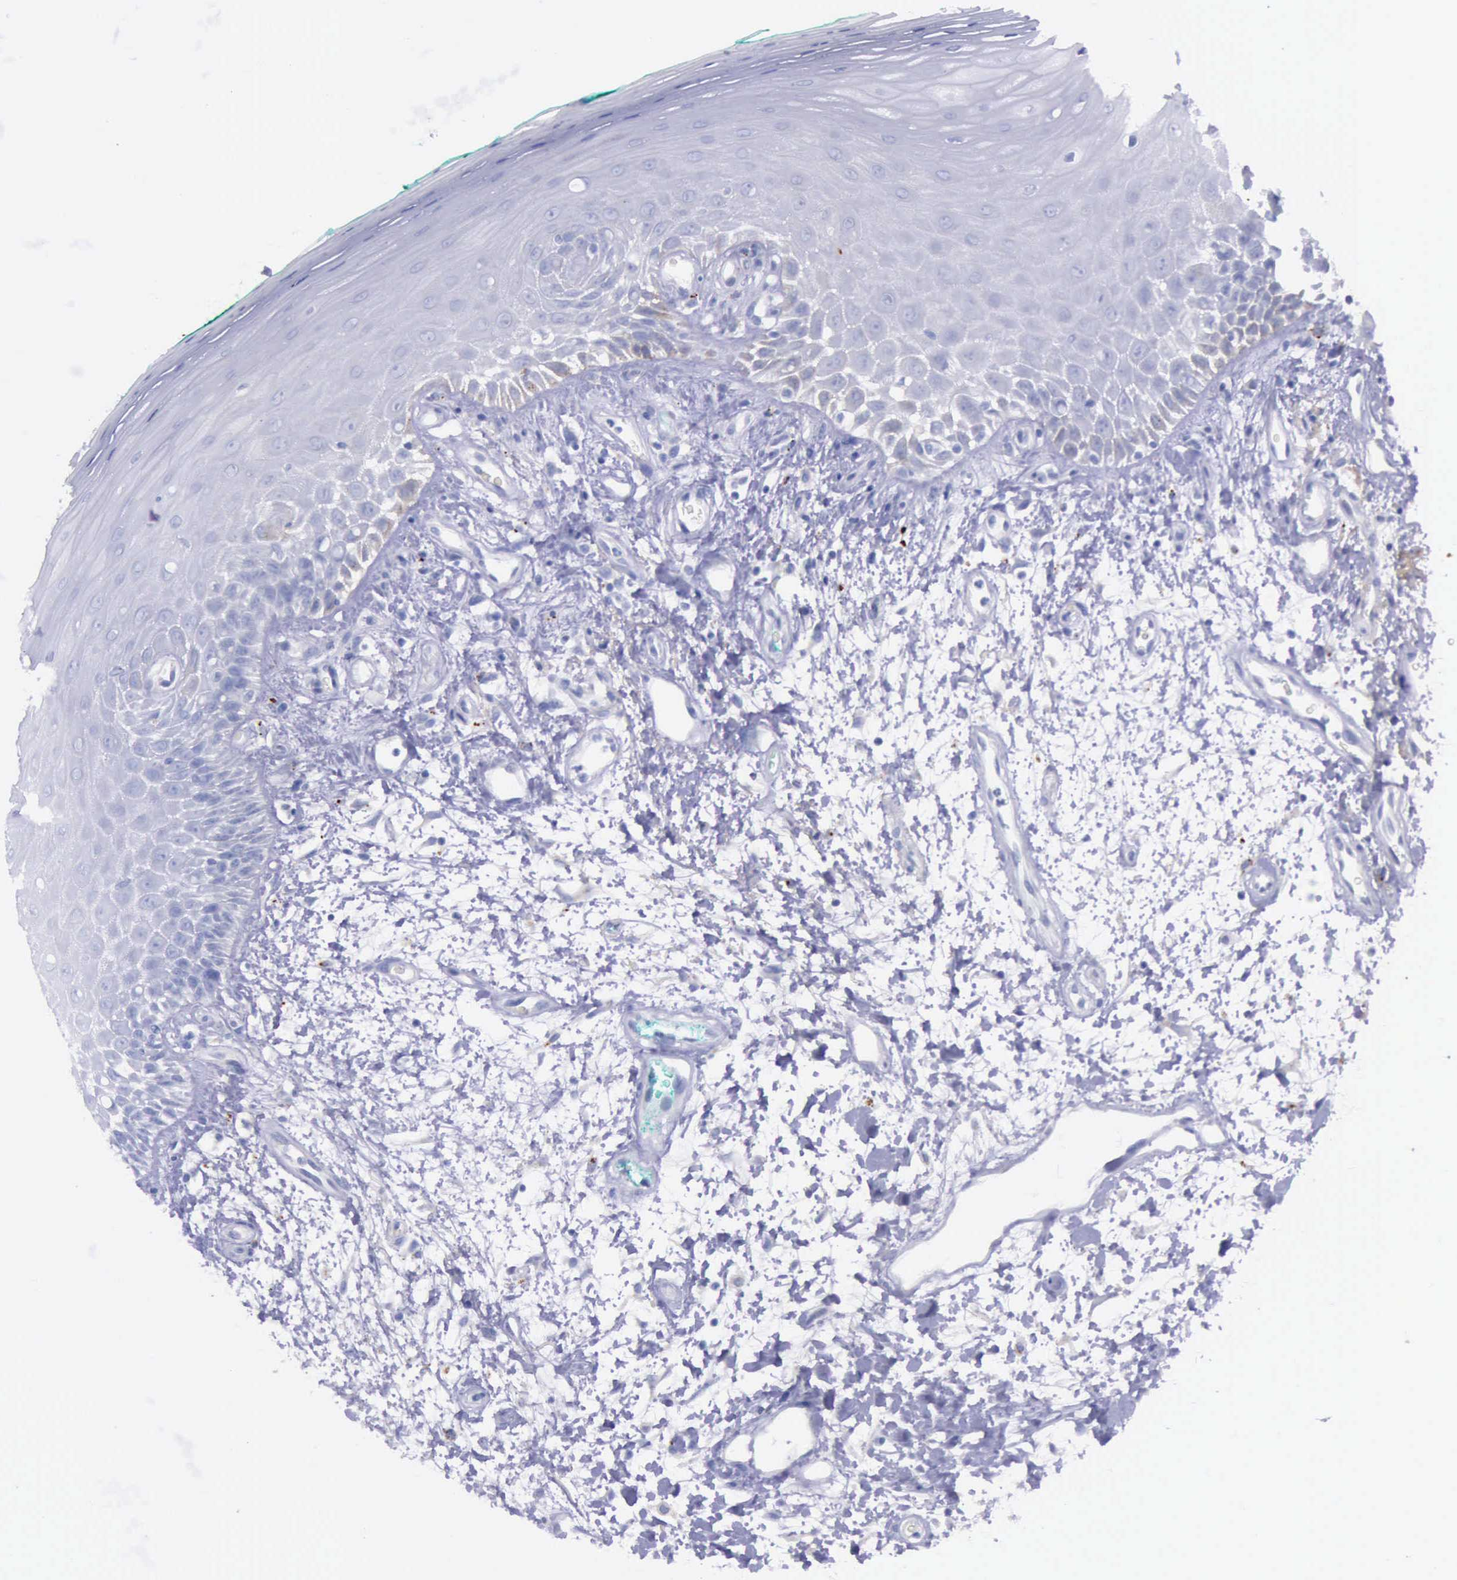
{"staining": {"intensity": "negative", "quantity": "none", "location": "none"}, "tissue": "oral mucosa", "cell_type": "Squamous epithelial cells", "image_type": "normal", "snomed": [{"axis": "morphology", "description": "Normal tissue, NOS"}, {"axis": "morphology", "description": "Squamous cell carcinoma, NOS"}, {"axis": "topography", "description": "Skeletal muscle"}, {"axis": "topography", "description": "Oral tissue"}, {"axis": "topography", "description": "Head-Neck"}], "caption": "An immunohistochemistry image of unremarkable oral mucosa is shown. There is no staining in squamous epithelial cells of oral mucosa.", "gene": "GLA", "patient": {"sex": "female", "age": 84}}